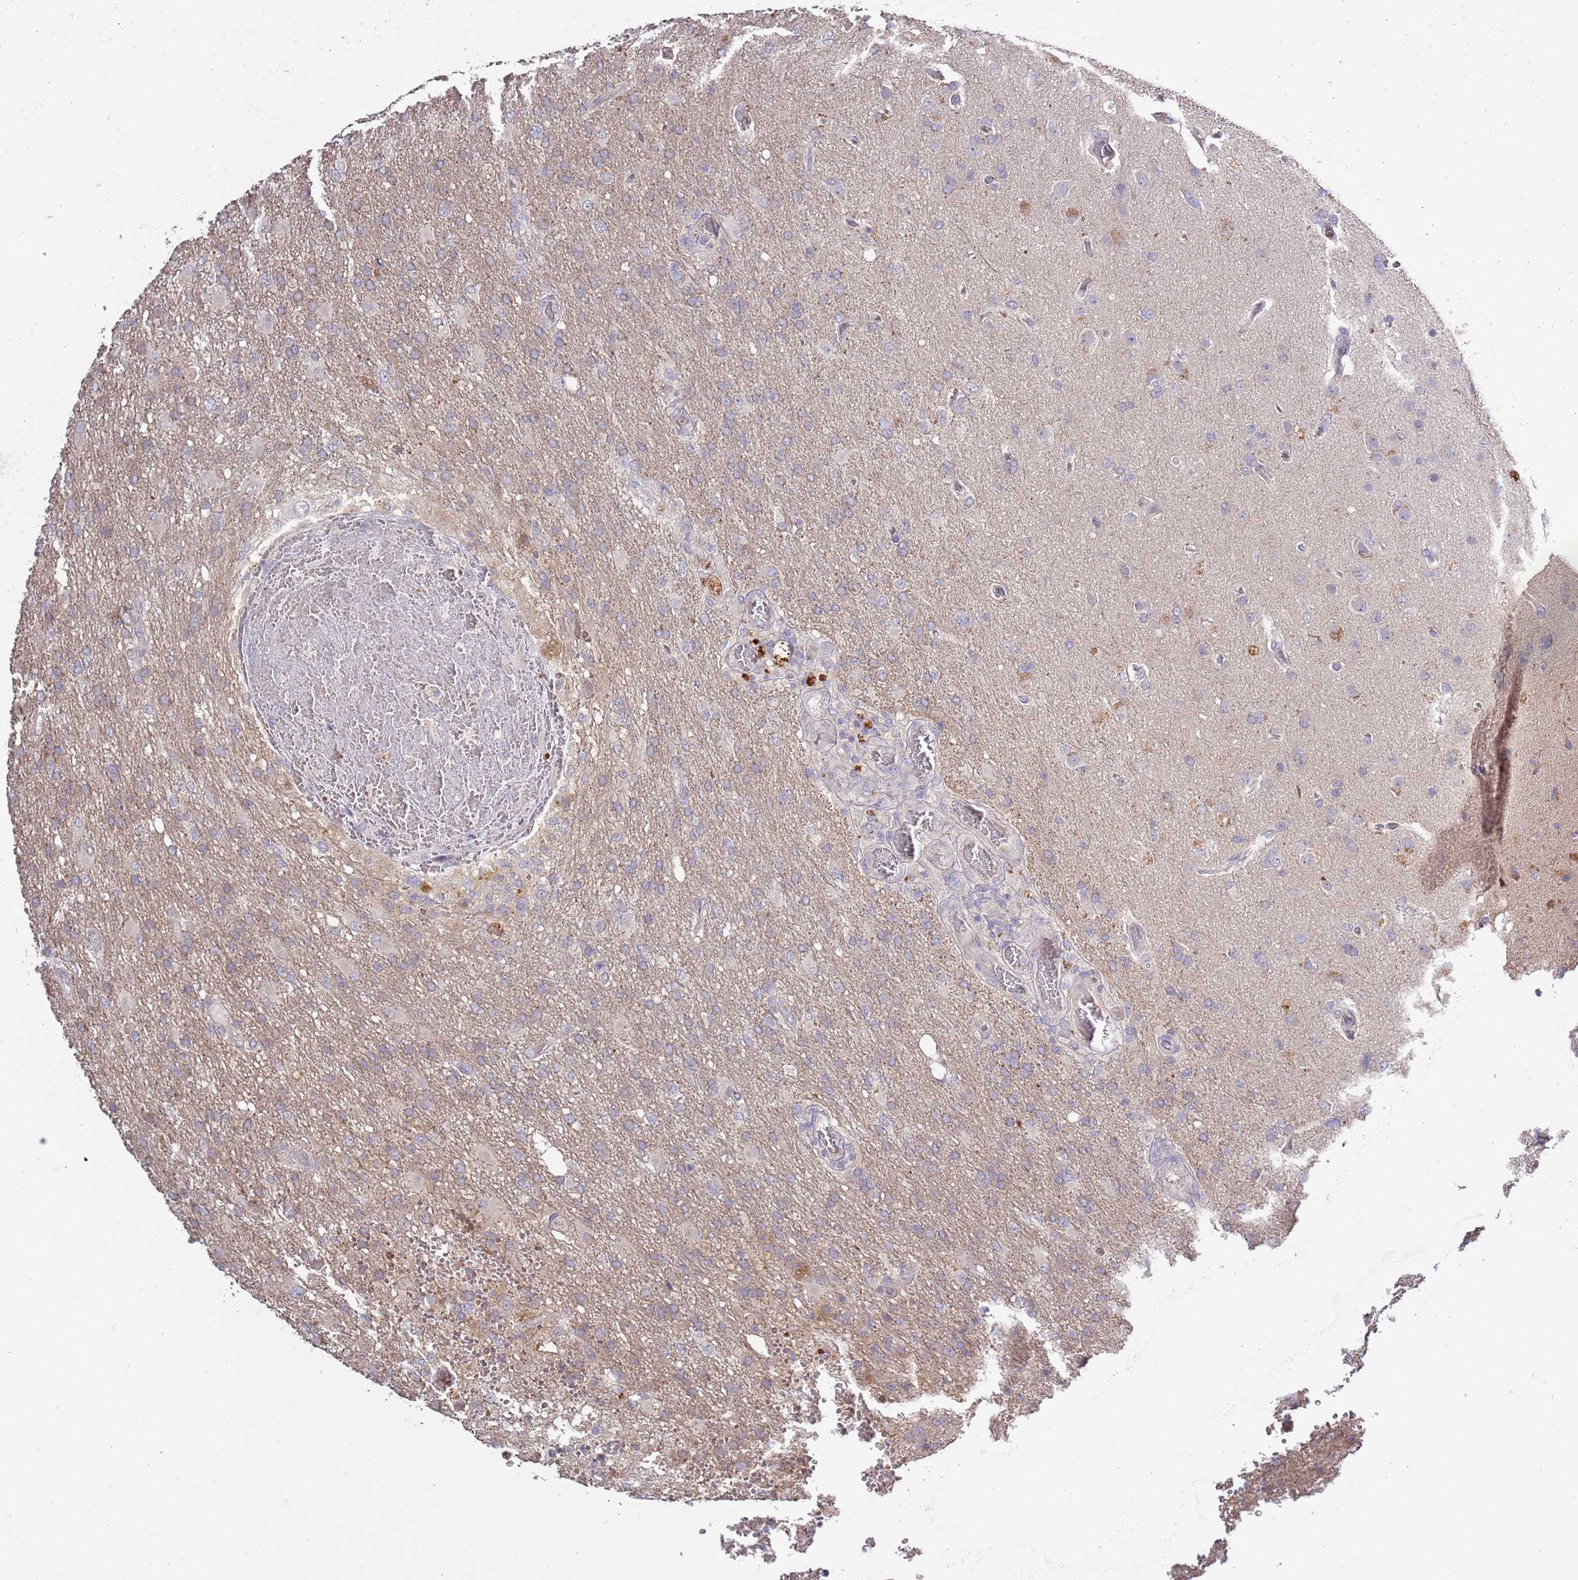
{"staining": {"intensity": "negative", "quantity": "none", "location": "none"}, "tissue": "glioma", "cell_type": "Tumor cells", "image_type": "cancer", "snomed": [{"axis": "morphology", "description": "Glioma, malignant, High grade"}, {"axis": "topography", "description": "Brain"}], "caption": "A photomicrograph of high-grade glioma (malignant) stained for a protein reveals no brown staining in tumor cells.", "gene": "P2RY13", "patient": {"sex": "female", "age": 74}}